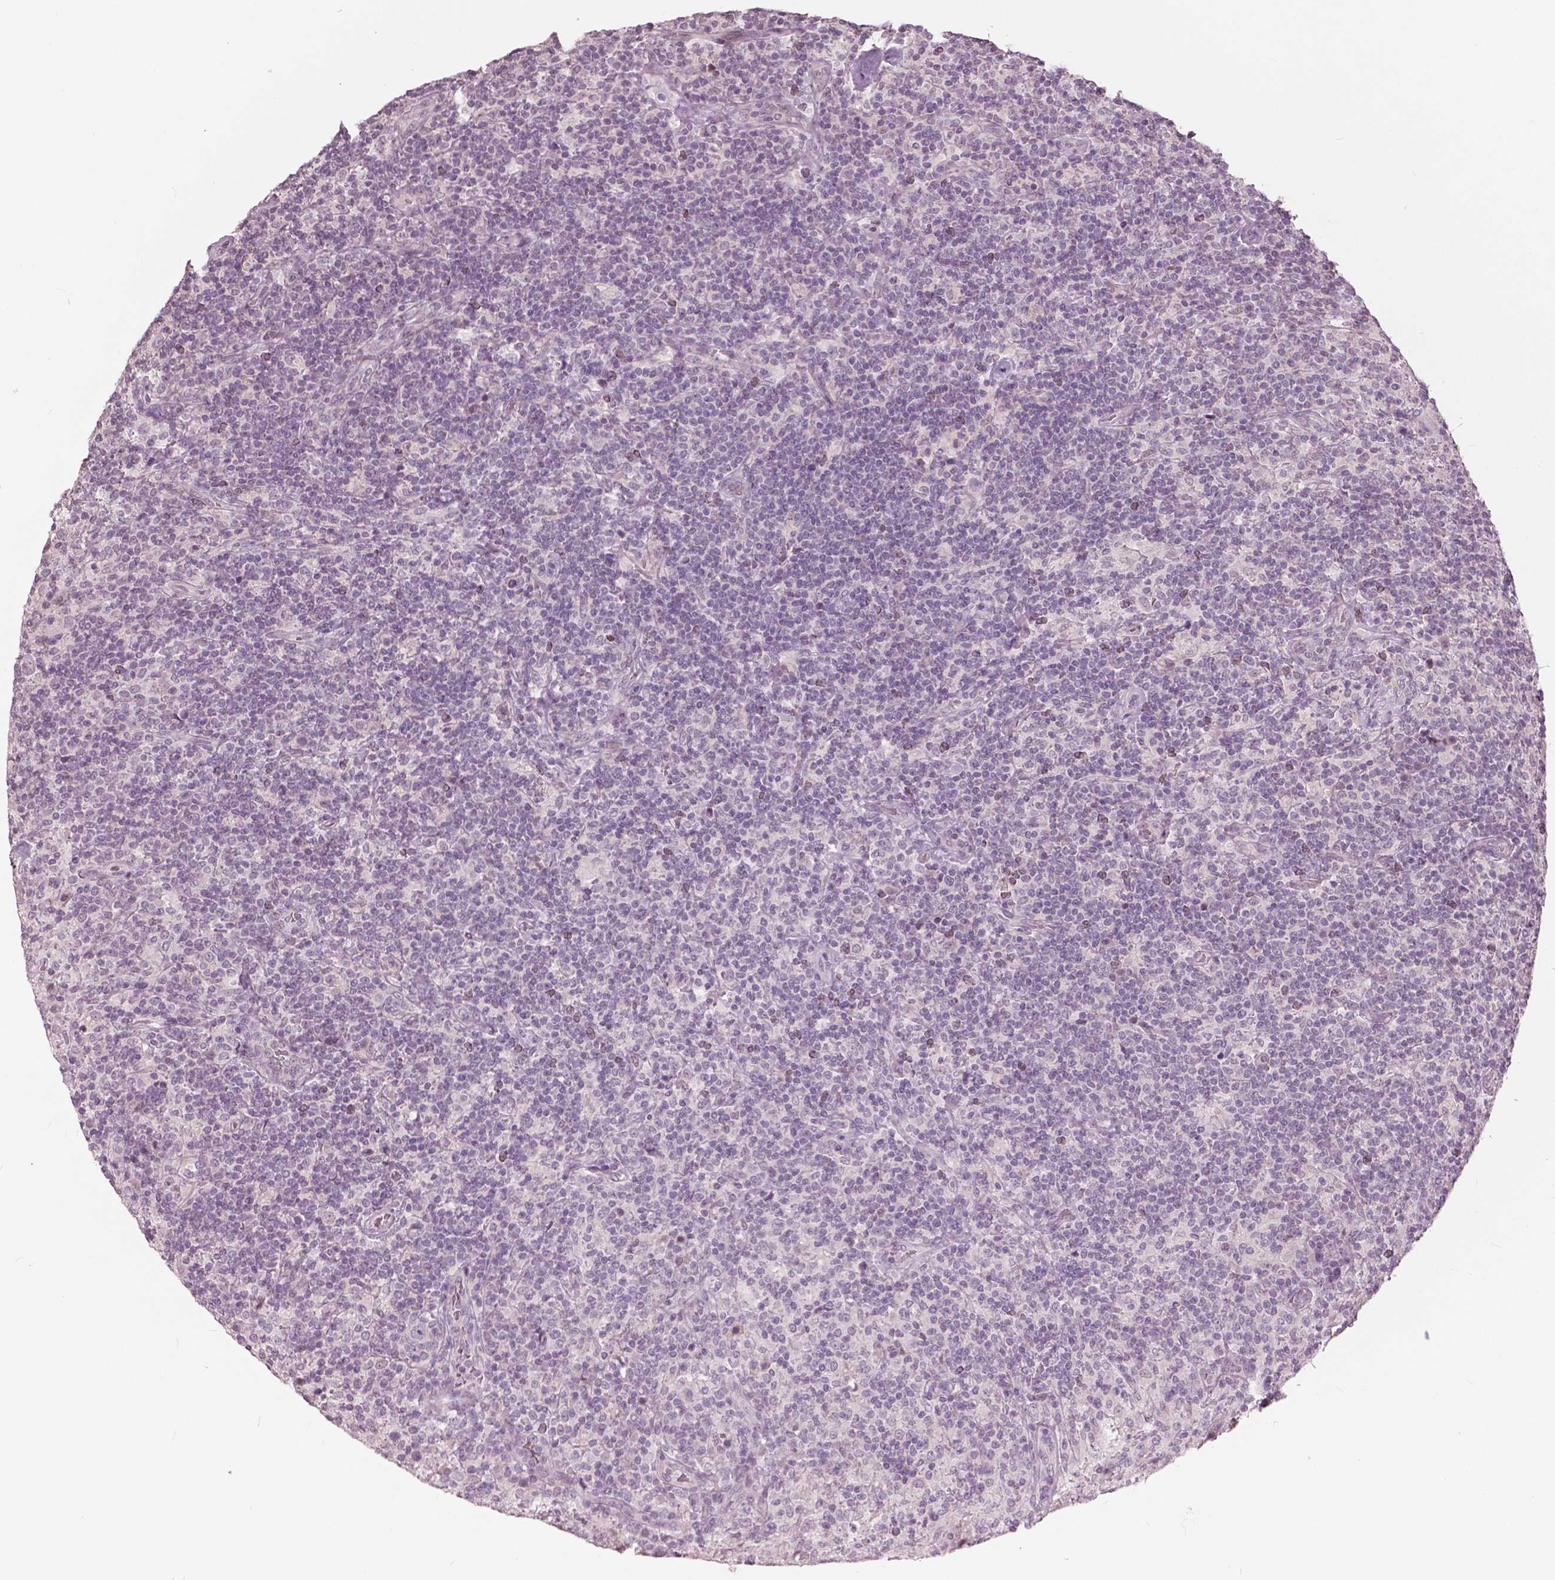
{"staining": {"intensity": "negative", "quantity": "none", "location": "none"}, "tissue": "lymphoma", "cell_type": "Tumor cells", "image_type": "cancer", "snomed": [{"axis": "morphology", "description": "Hodgkin's disease, NOS"}, {"axis": "topography", "description": "Lymph node"}], "caption": "Protein analysis of lymphoma reveals no significant positivity in tumor cells. (DAB (3,3'-diaminobenzidine) IHC visualized using brightfield microscopy, high magnification).", "gene": "NANOG", "patient": {"sex": "male", "age": 70}}